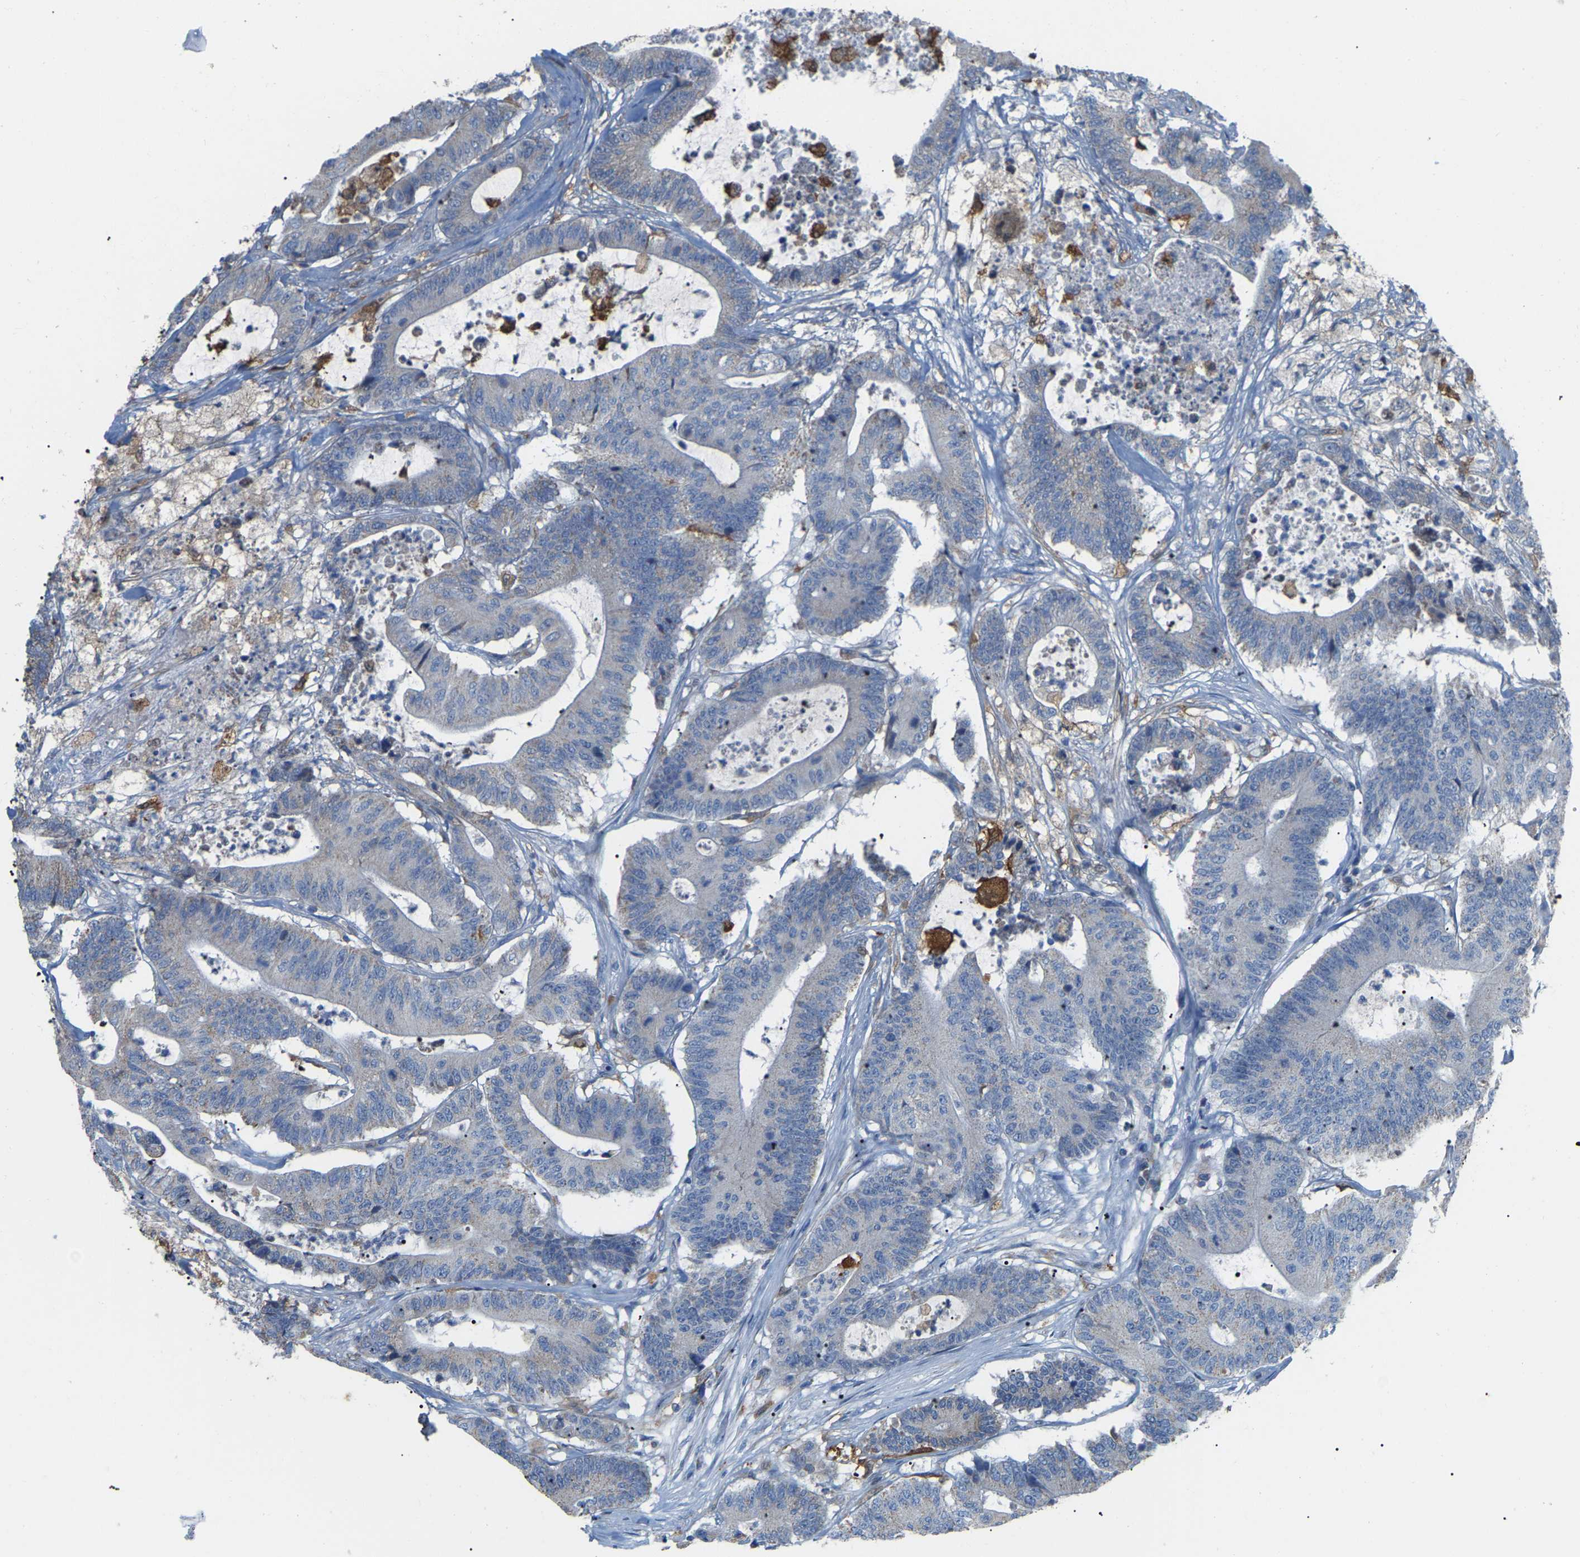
{"staining": {"intensity": "negative", "quantity": "none", "location": "none"}, "tissue": "colorectal cancer", "cell_type": "Tumor cells", "image_type": "cancer", "snomed": [{"axis": "morphology", "description": "Adenocarcinoma, NOS"}, {"axis": "topography", "description": "Colon"}], "caption": "This is an immunohistochemistry photomicrograph of human colorectal cancer (adenocarcinoma). There is no expression in tumor cells.", "gene": "CROT", "patient": {"sex": "female", "age": 84}}